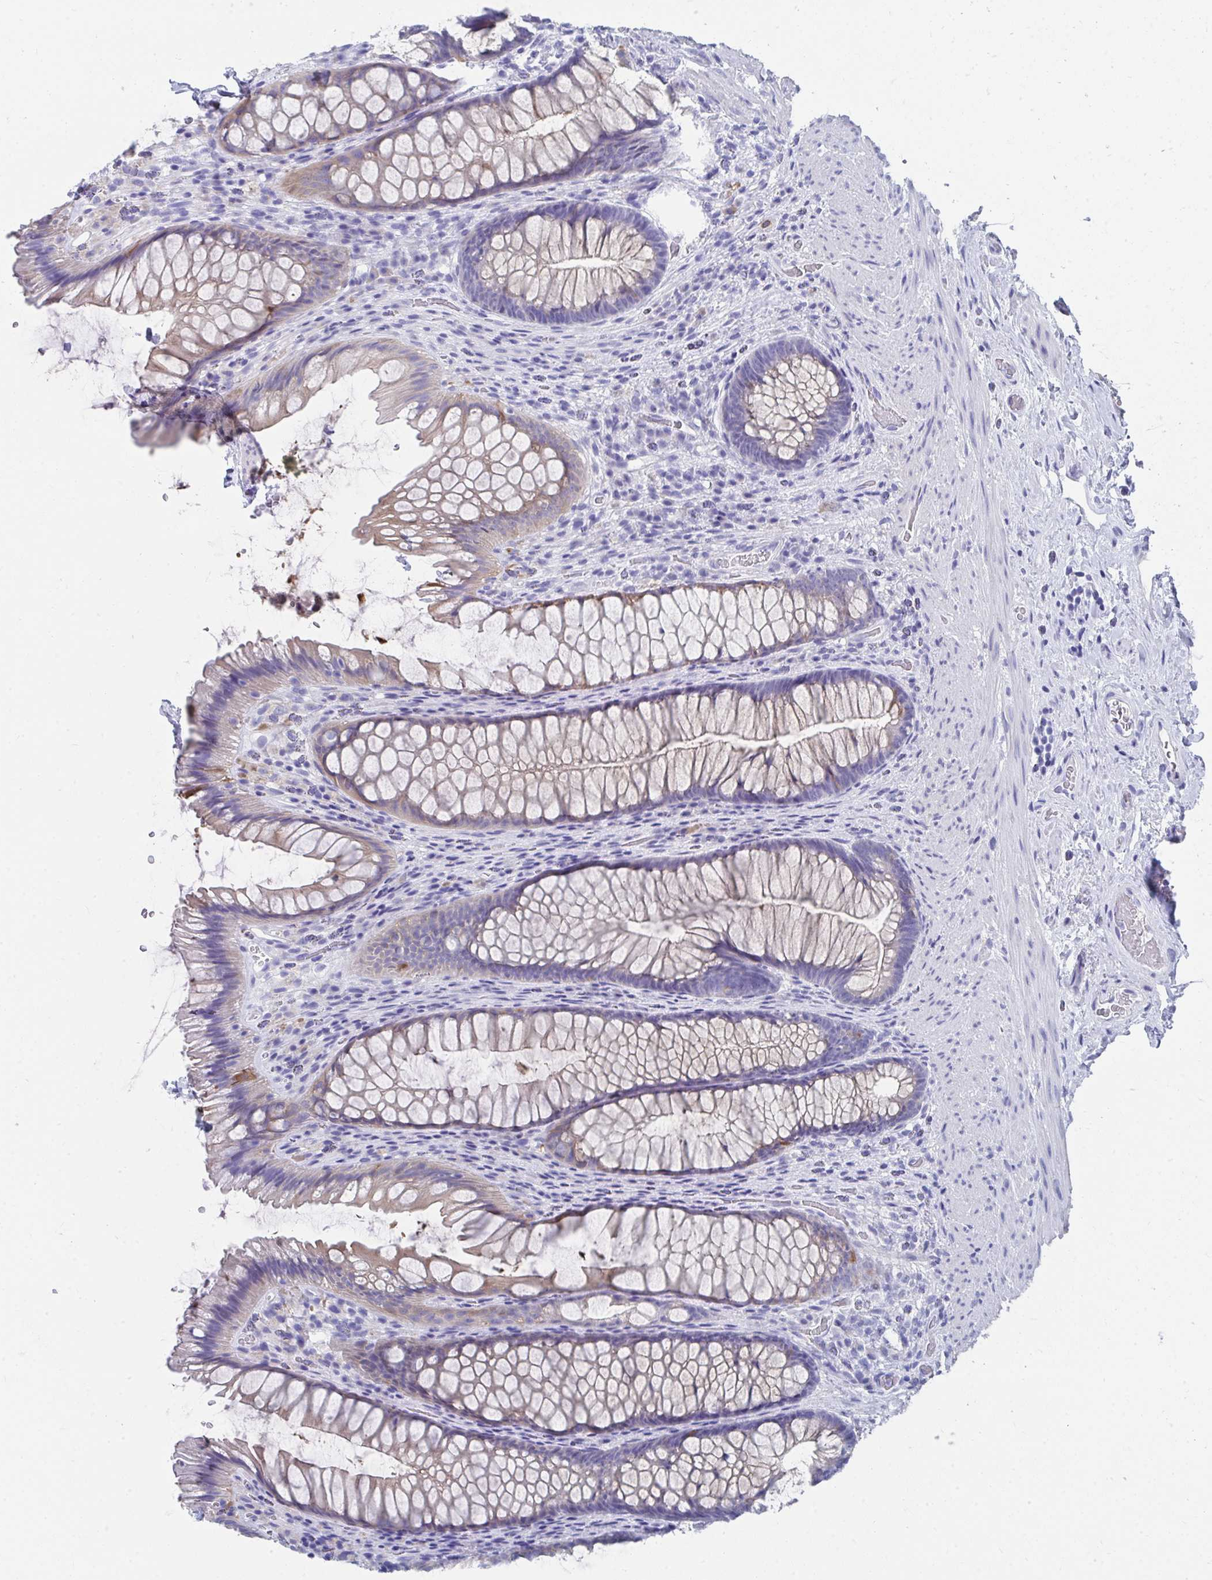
{"staining": {"intensity": "moderate", "quantity": "<25%", "location": "cytoplasmic/membranous"}, "tissue": "rectum", "cell_type": "Glandular cells", "image_type": "normal", "snomed": [{"axis": "morphology", "description": "Normal tissue, NOS"}, {"axis": "topography", "description": "Rectum"}], "caption": "Immunohistochemistry (IHC) (DAB) staining of benign rectum reveals moderate cytoplasmic/membranous protein expression in about <25% of glandular cells.", "gene": "HGD", "patient": {"sex": "male", "age": 53}}